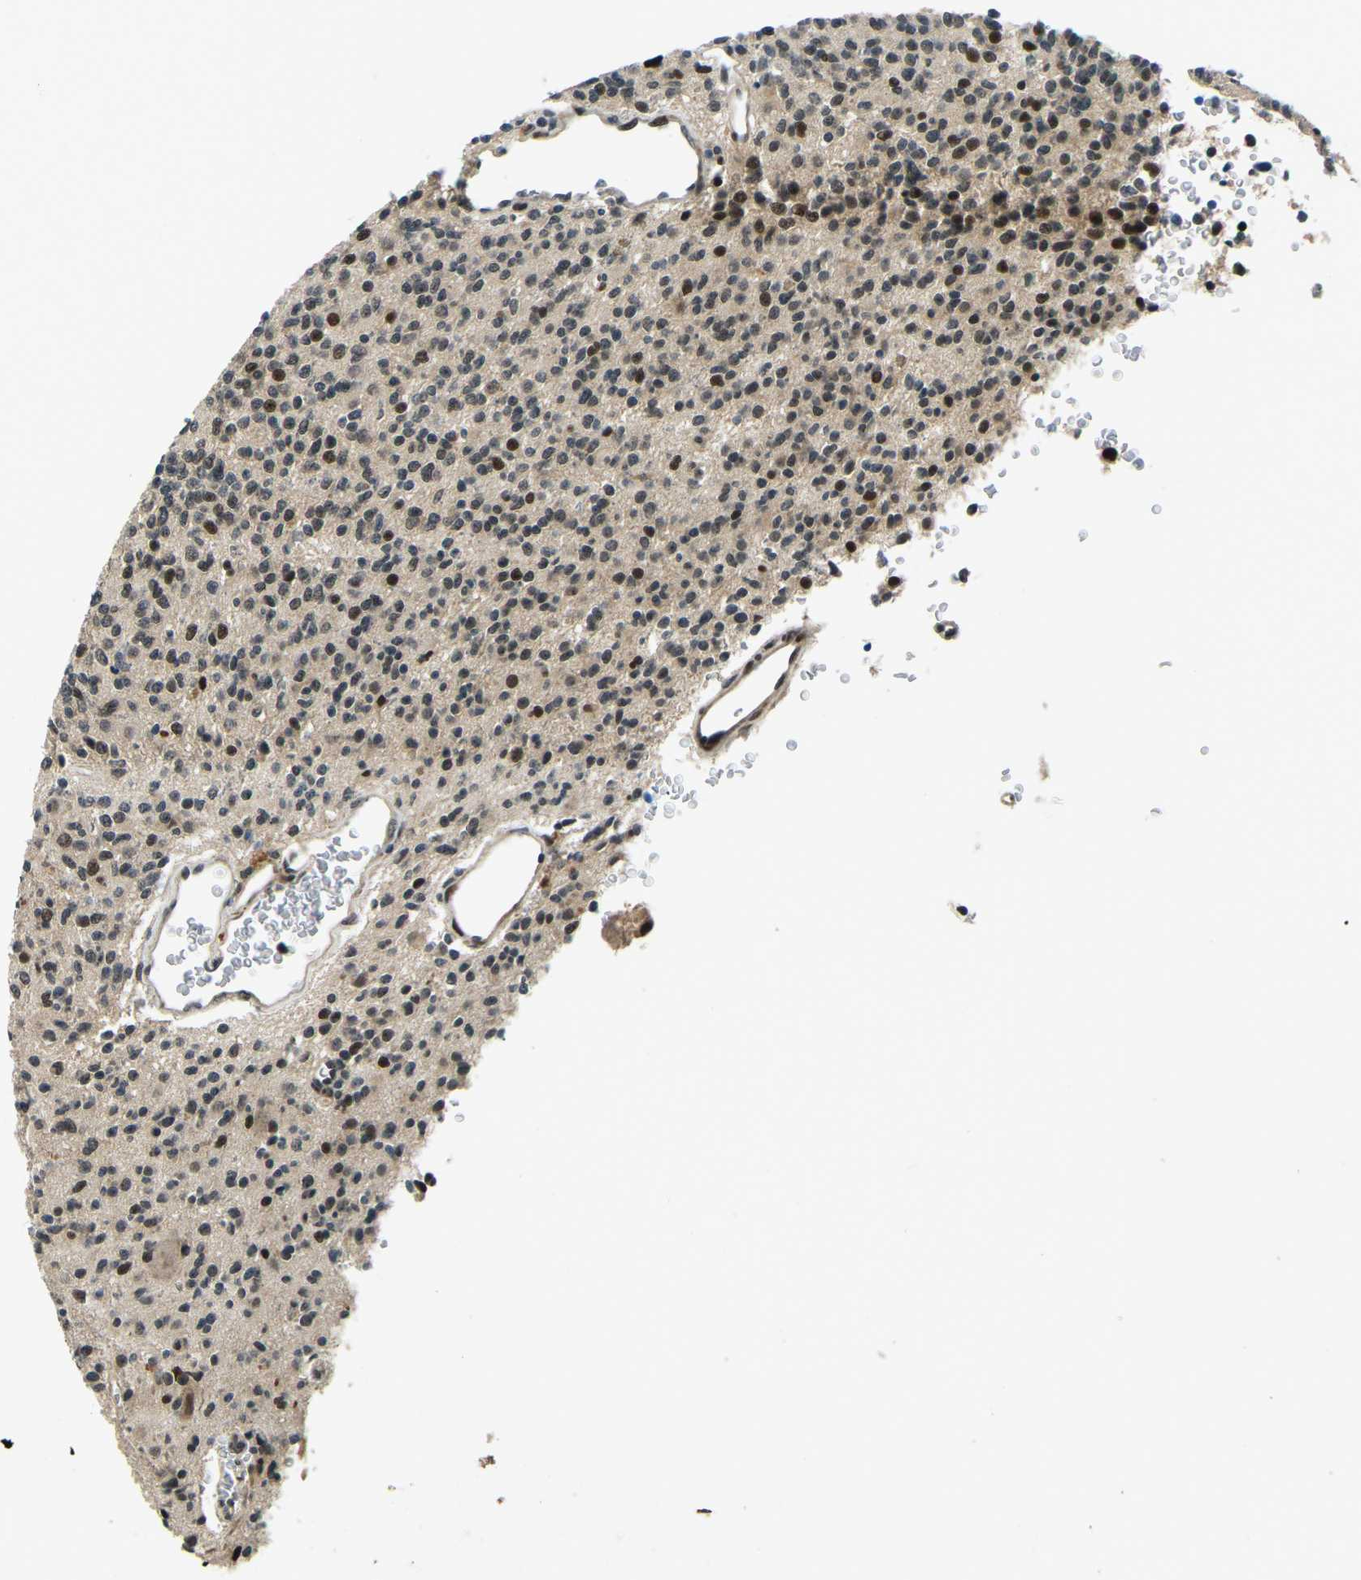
{"staining": {"intensity": "moderate", "quantity": "25%-75%", "location": "nuclear"}, "tissue": "glioma", "cell_type": "Tumor cells", "image_type": "cancer", "snomed": [{"axis": "morphology", "description": "Glioma, malignant, High grade"}, {"axis": "topography", "description": "Brain"}], "caption": "High-power microscopy captured an IHC photomicrograph of malignant high-grade glioma, revealing moderate nuclear expression in approximately 25%-75% of tumor cells.", "gene": "ING2", "patient": {"sex": "male", "age": 34}}